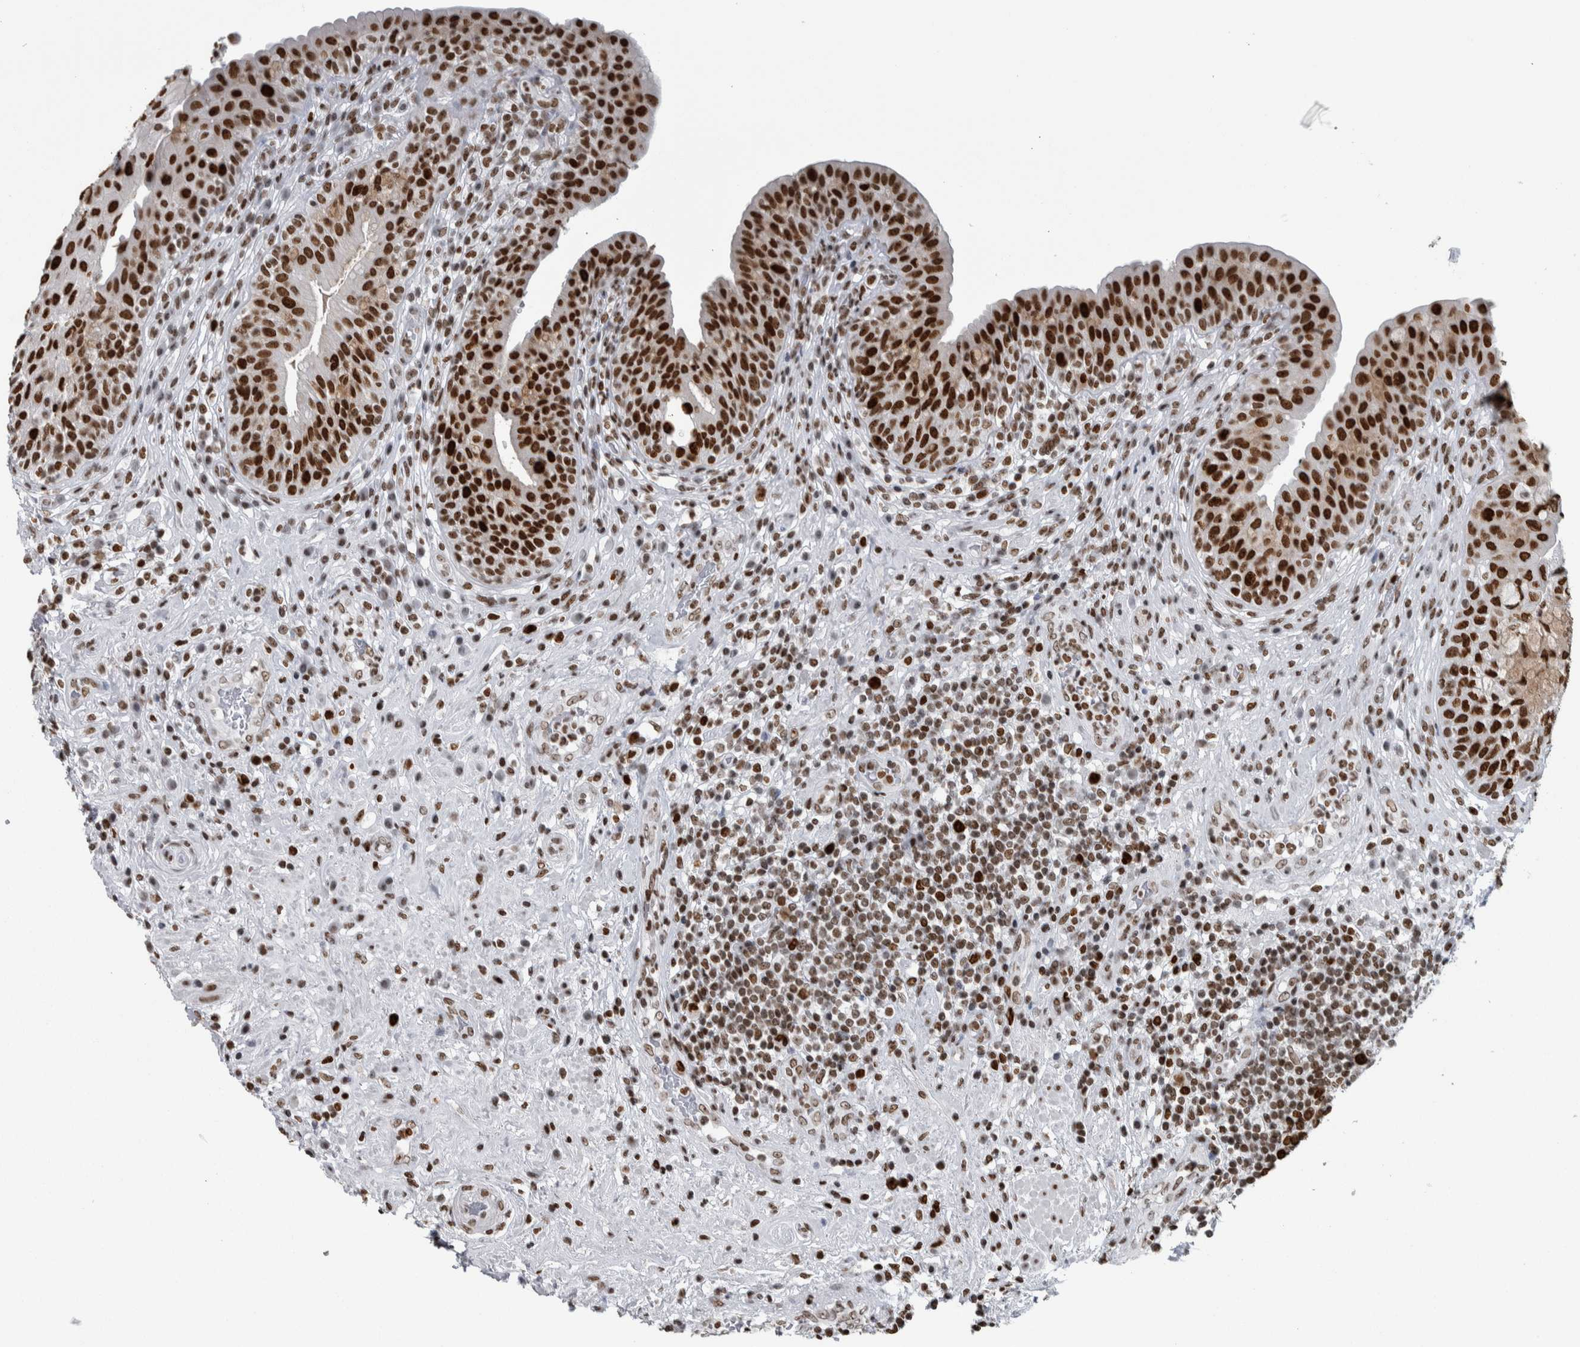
{"staining": {"intensity": "strong", "quantity": ">75%", "location": "nuclear"}, "tissue": "urinary bladder", "cell_type": "Urothelial cells", "image_type": "normal", "snomed": [{"axis": "morphology", "description": "Normal tissue, NOS"}, {"axis": "topography", "description": "Urinary bladder"}], "caption": "Immunohistochemistry image of normal urinary bladder: urinary bladder stained using immunohistochemistry (IHC) demonstrates high levels of strong protein expression localized specifically in the nuclear of urothelial cells, appearing as a nuclear brown color.", "gene": "TOP2B", "patient": {"sex": "female", "age": 62}}